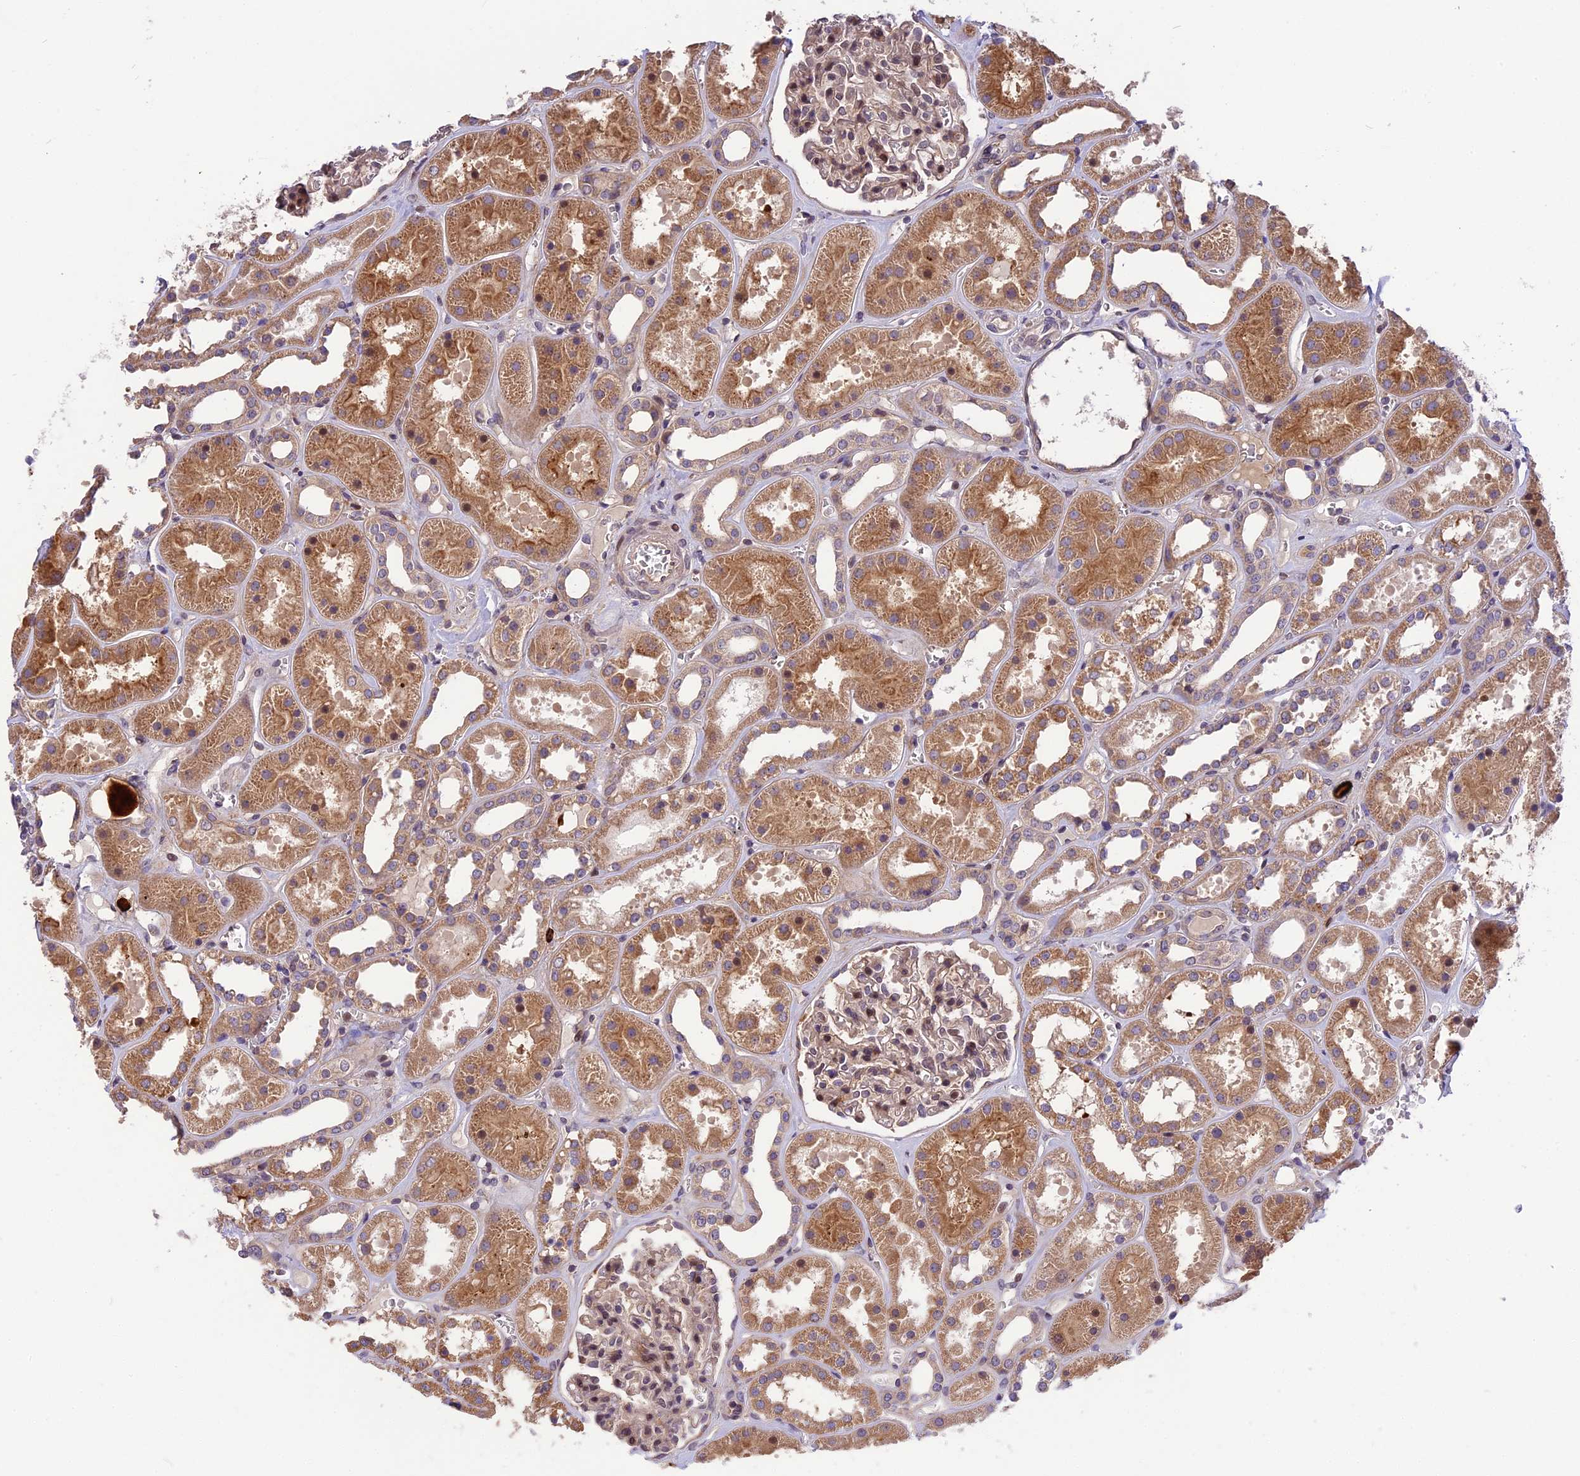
{"staining": {"intensity": "moderate", "quantity": "25%-75%", "location": "cytoplasmic/membranous"}, "tissue": "kidney", "cell_type": "Cells in glomeruli", "image_type": "normal", "snomed": [{"axis": "morphology", "description": "Normal tissue, NOS"}, {"axis": "topography", "description": "Kidney"}], "caption": "A high-resolution micrograph shows immunohistochemistry staining of benign kidney, which reveals moderate cytoplasmic/membranous expression in approximately 25%-75% of cells in glomeruli. The staining is performed using DAB (3,3'-diaminobenzidine) brown chromogen to label protein expression. The nuclei are counter-stained blue using hematoxylin.", "gene": "MFSD2A", "patient": {"sex": "female", "age": 41}}